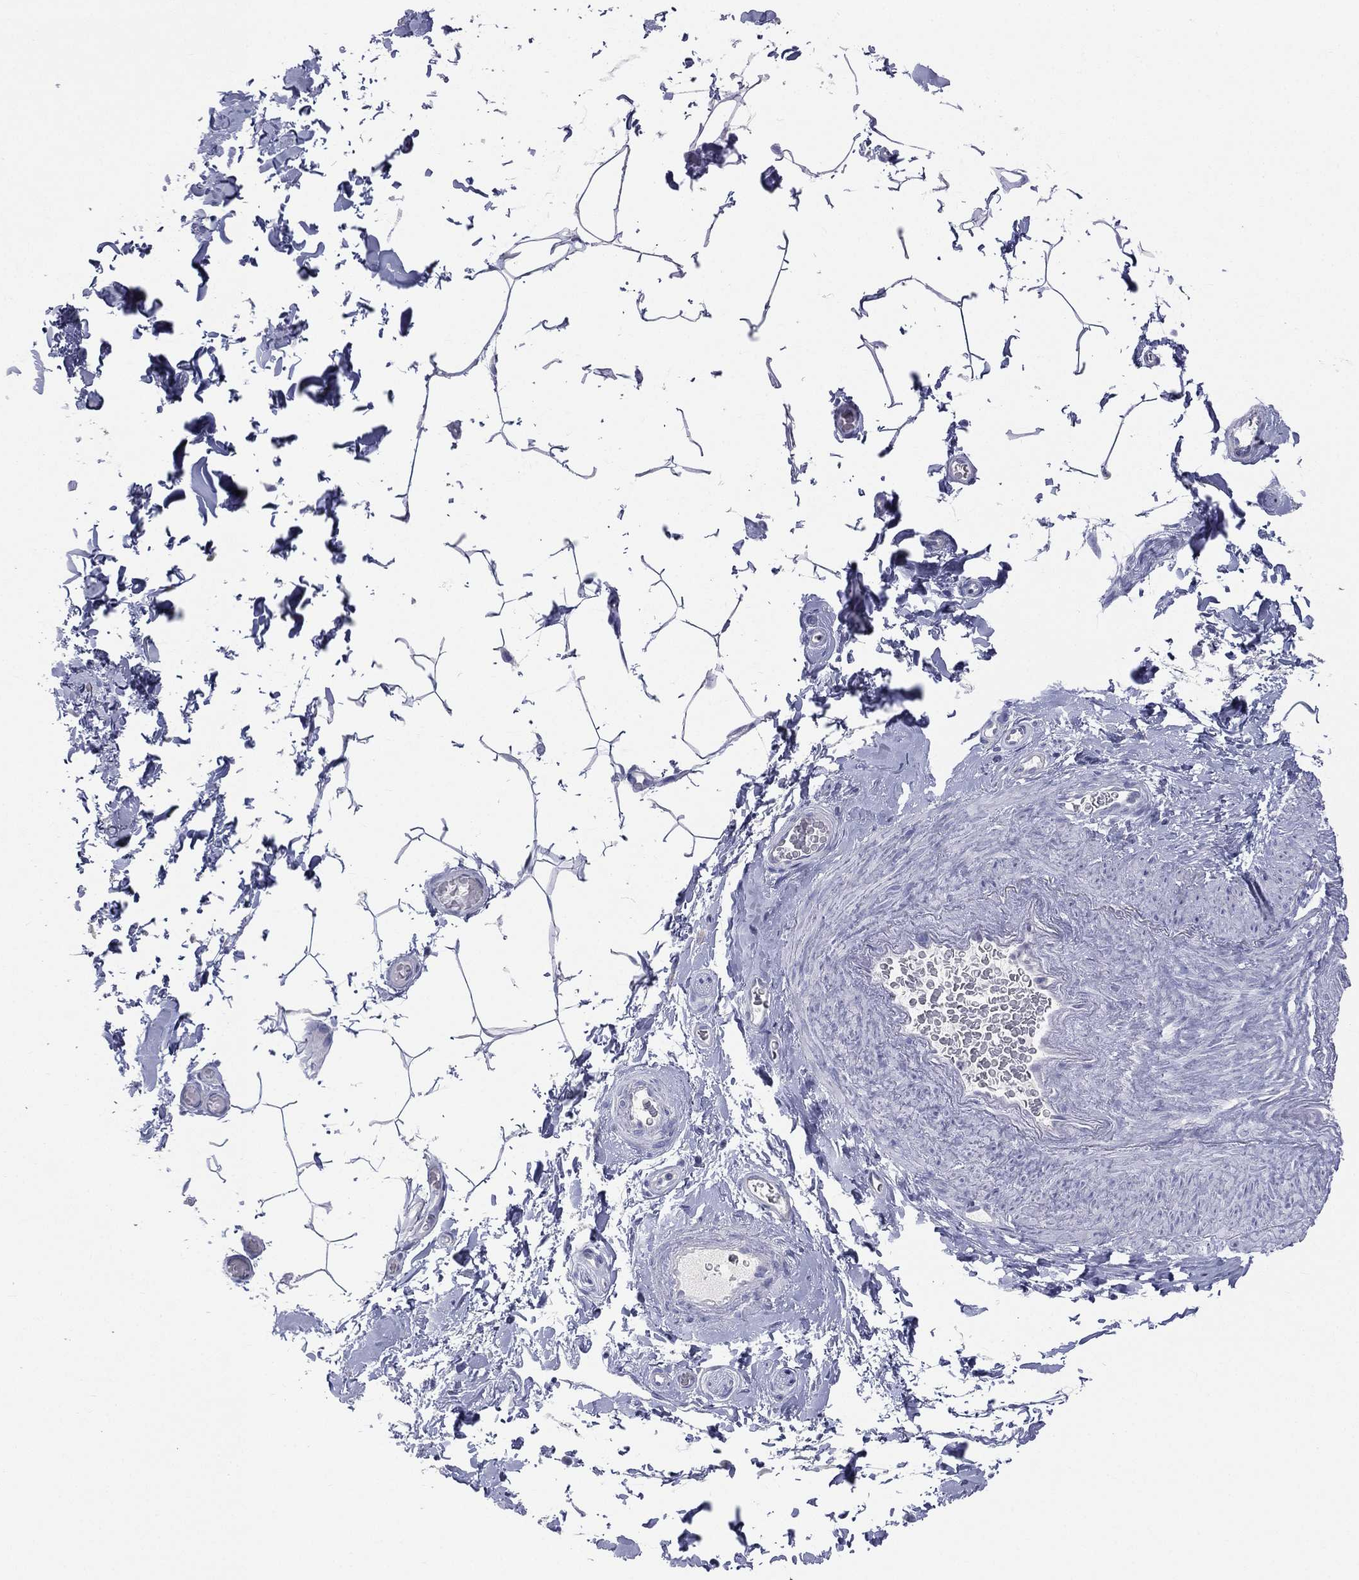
{"staining": {"intensity": "negative", "quantity": "none", "location": "none"}, "tissue": "adipose tissue", "cell_type": "Adipocytes", "image_type": "normal", "snomed": [{"axis": "morphology", "description": "Normal tissue, NOS"}, {"axis": "topography", "description": "Soft tissue"}, {"axis": "topography", "description": "Vascular tissue"}], "caption": "This is a micrograph of IHC staining of normal adipose tissue, which shows no staining in adipocytes.", "gene": "STK31", "patient": {"sex": "male", "age": 41}}